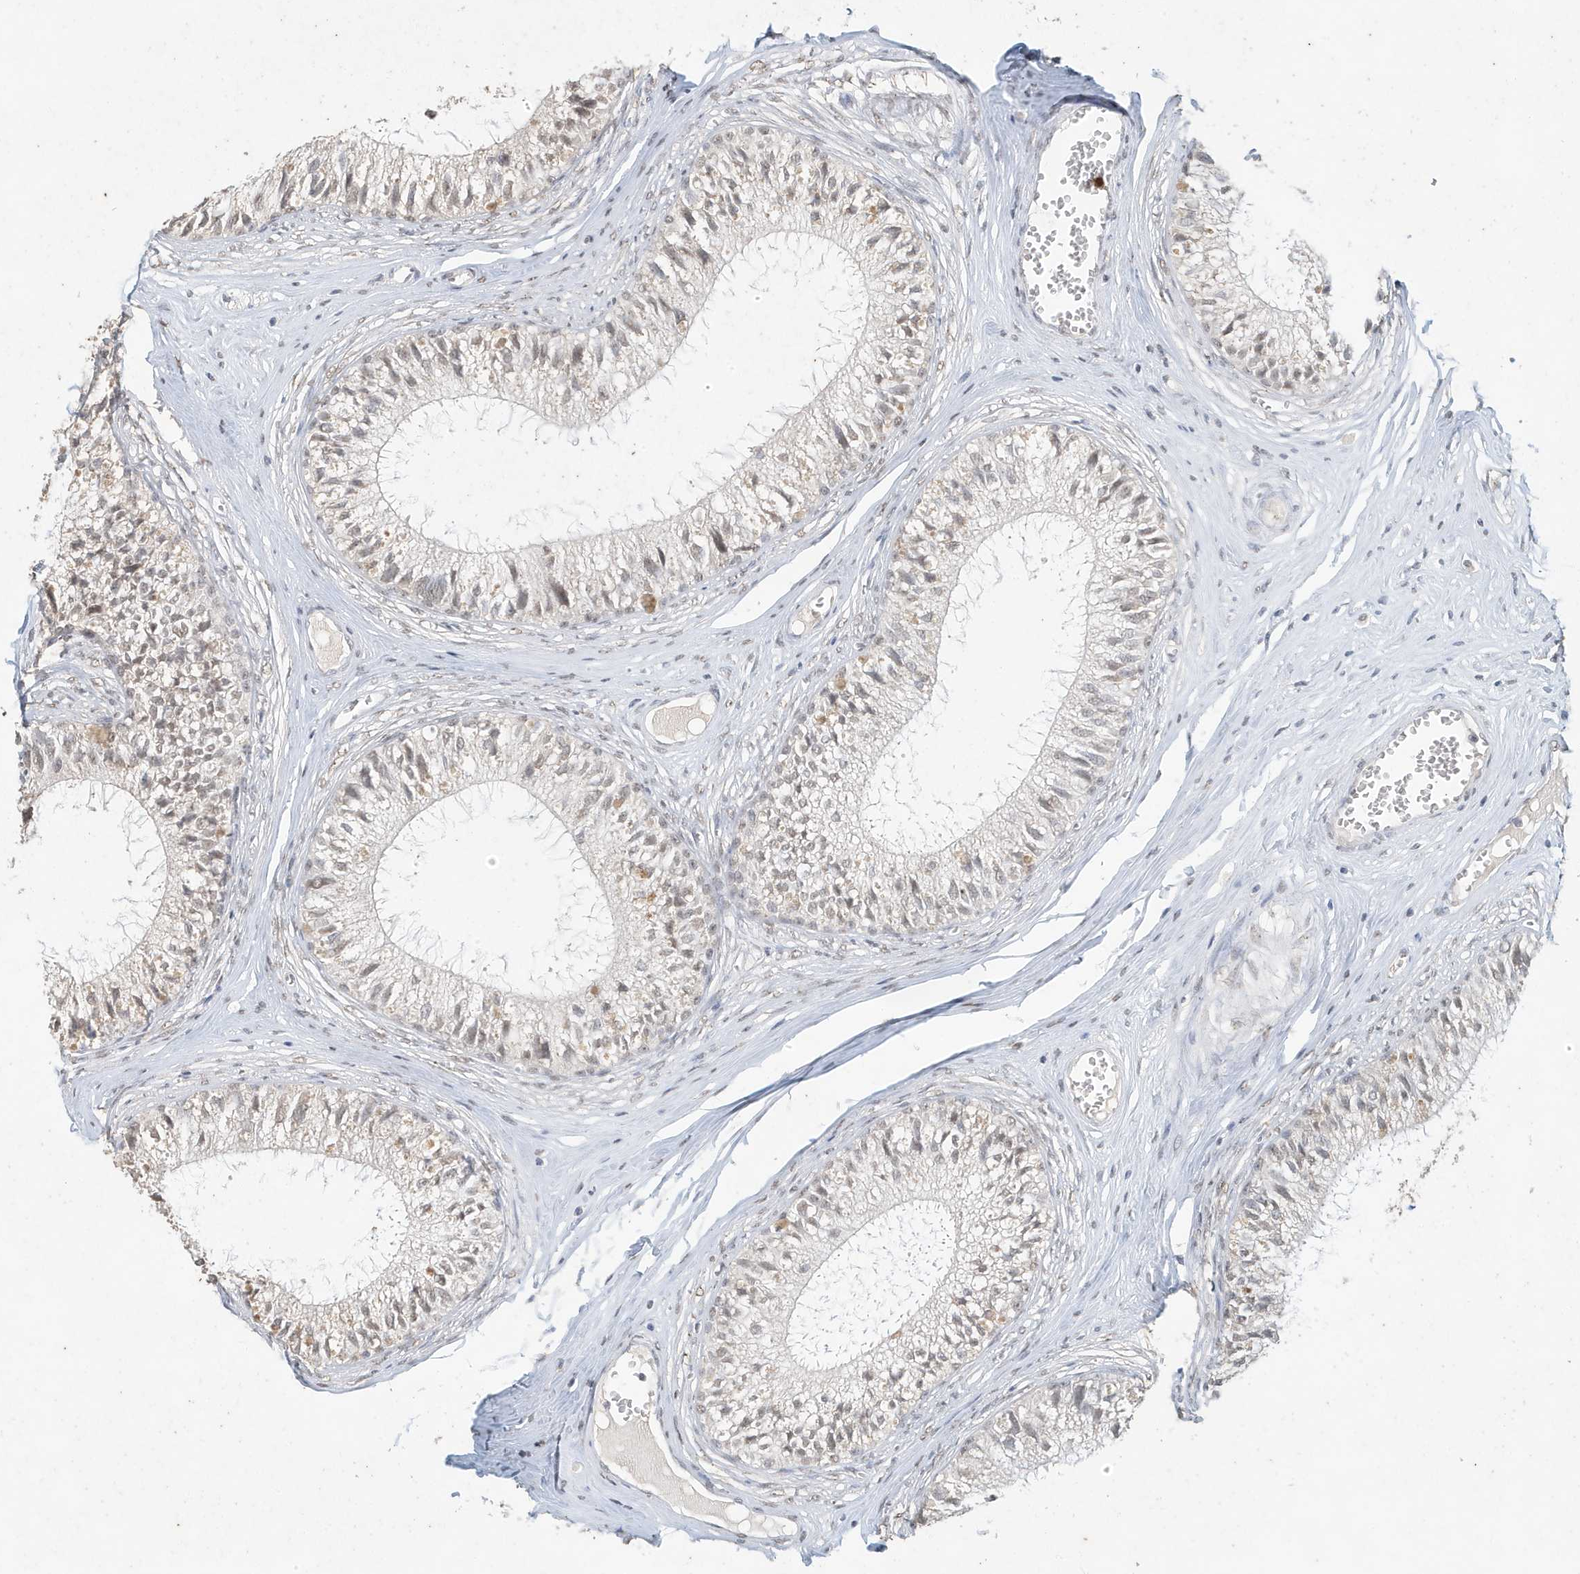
{"staining": {"intensity": "moderate", "quantity": "25%-75%", "location": "nuclear"}, "tissue": "epididymis", "cell_type": "Glandular cells", "image_type": "normal", "snomed": [{"axis": "morphology", "description": "Normal tissue, NOS"}, {"axis": "topography", "description": "Epididymis"}], "caption": "Normal epididymis reveals moderate nuclear positivity in approximately 25%-75% of glandular cells Nuclei are stained in blue..", "gene": "DEFA1", "patient": {"sex": "male", "age": 36}}